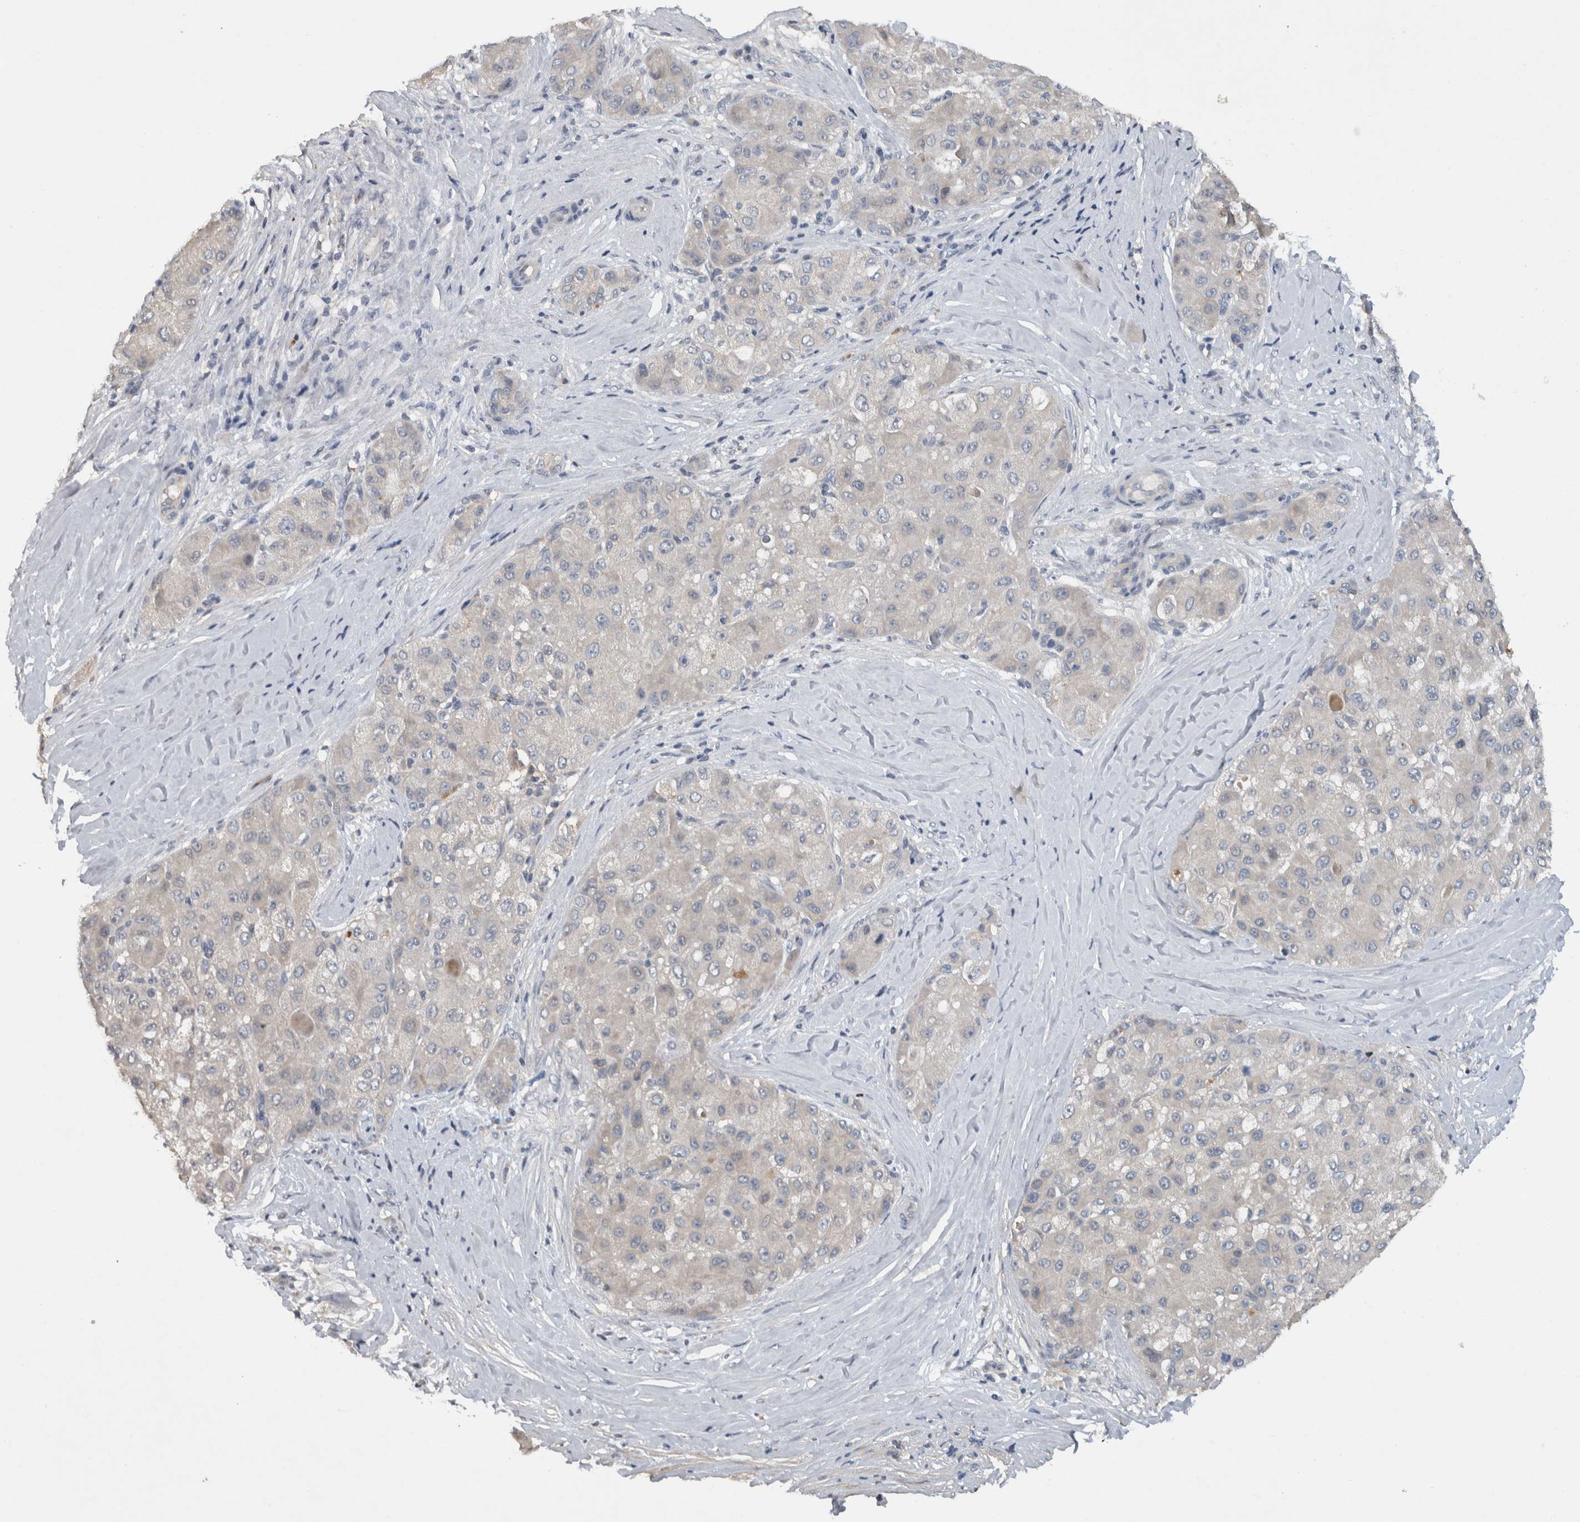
{"staining": {"intensity": "negative", "quantity": "none", "location": "none"}, "tissue": "liver cancer", "cell_type": "Tumor cells", "image_type": "cancer", "snomed": [{"axis": "morphology", "description": "Carcinoma, Hepatocellular, NOS"}, {"axis": "topography", "description": "Liver"}], "caption": "This photomicrograph is of liver hepatocellular carcinoma stained with immunohistochemistry (IHC) to label a protein in brown with the nuclei are counter-stained blue. There is no staining in tumor cells.", "gene": "HEXD", "patient": {"sex": "male", "age": 80}}